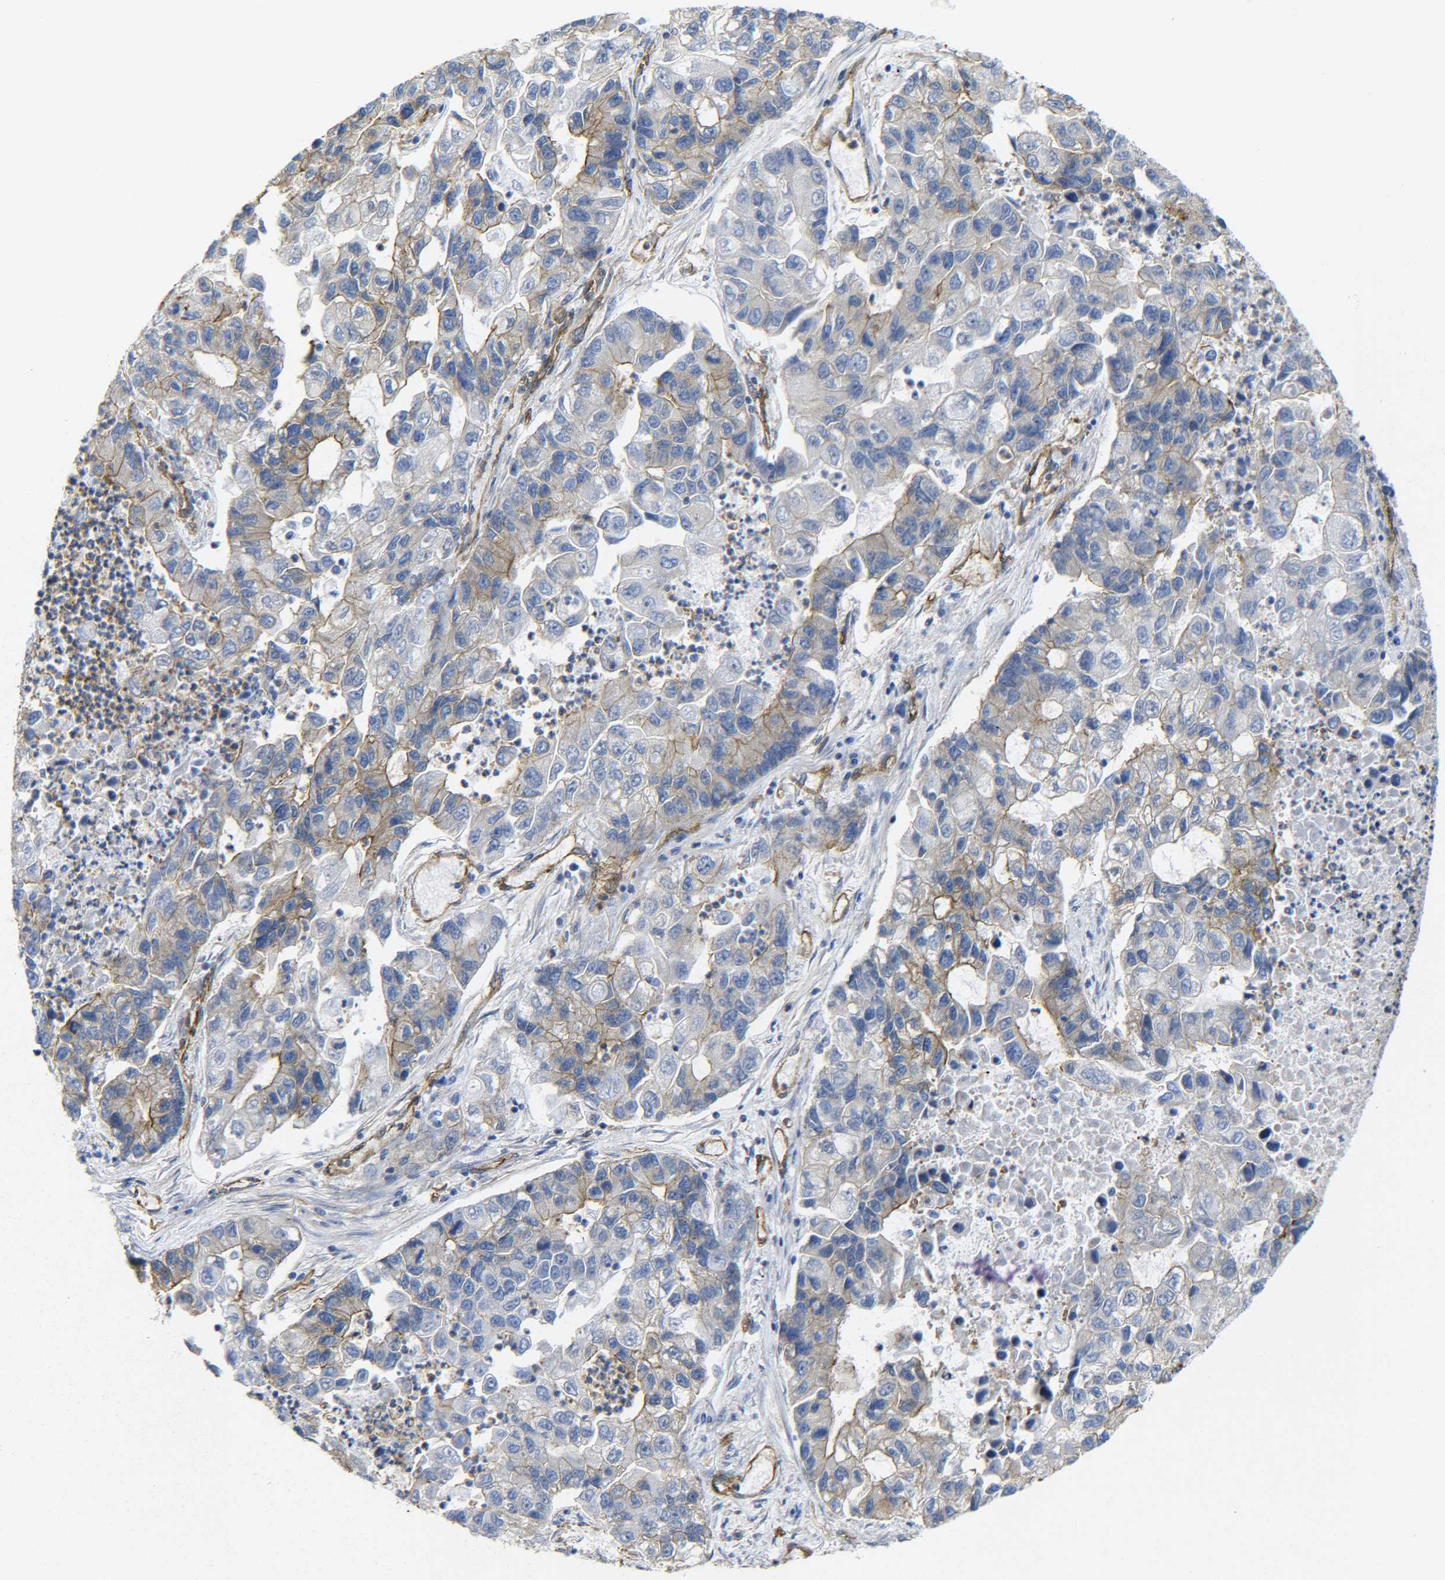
{"staining": {"intensity": "moderate", "quantity": "25%-75%", "location": "cytoplasmic/membranous"}, "tissue": "lung cancer", "cell_type": "Tumor cells", "image_type": "cancer", "snomed": [{"axis": "morphology", "description": "Adenocarcinoma, NOS"}, {"axis": "topography", "description": "Lung"}], "caption": "Moderate cytoplasmic/membranous protein positivity is seen in approximately 25%-75% of tumor cells in adenocarcinoma (lung).", "gene": "SPTBN1", "patient": {"sex": "female", "age": 51}}